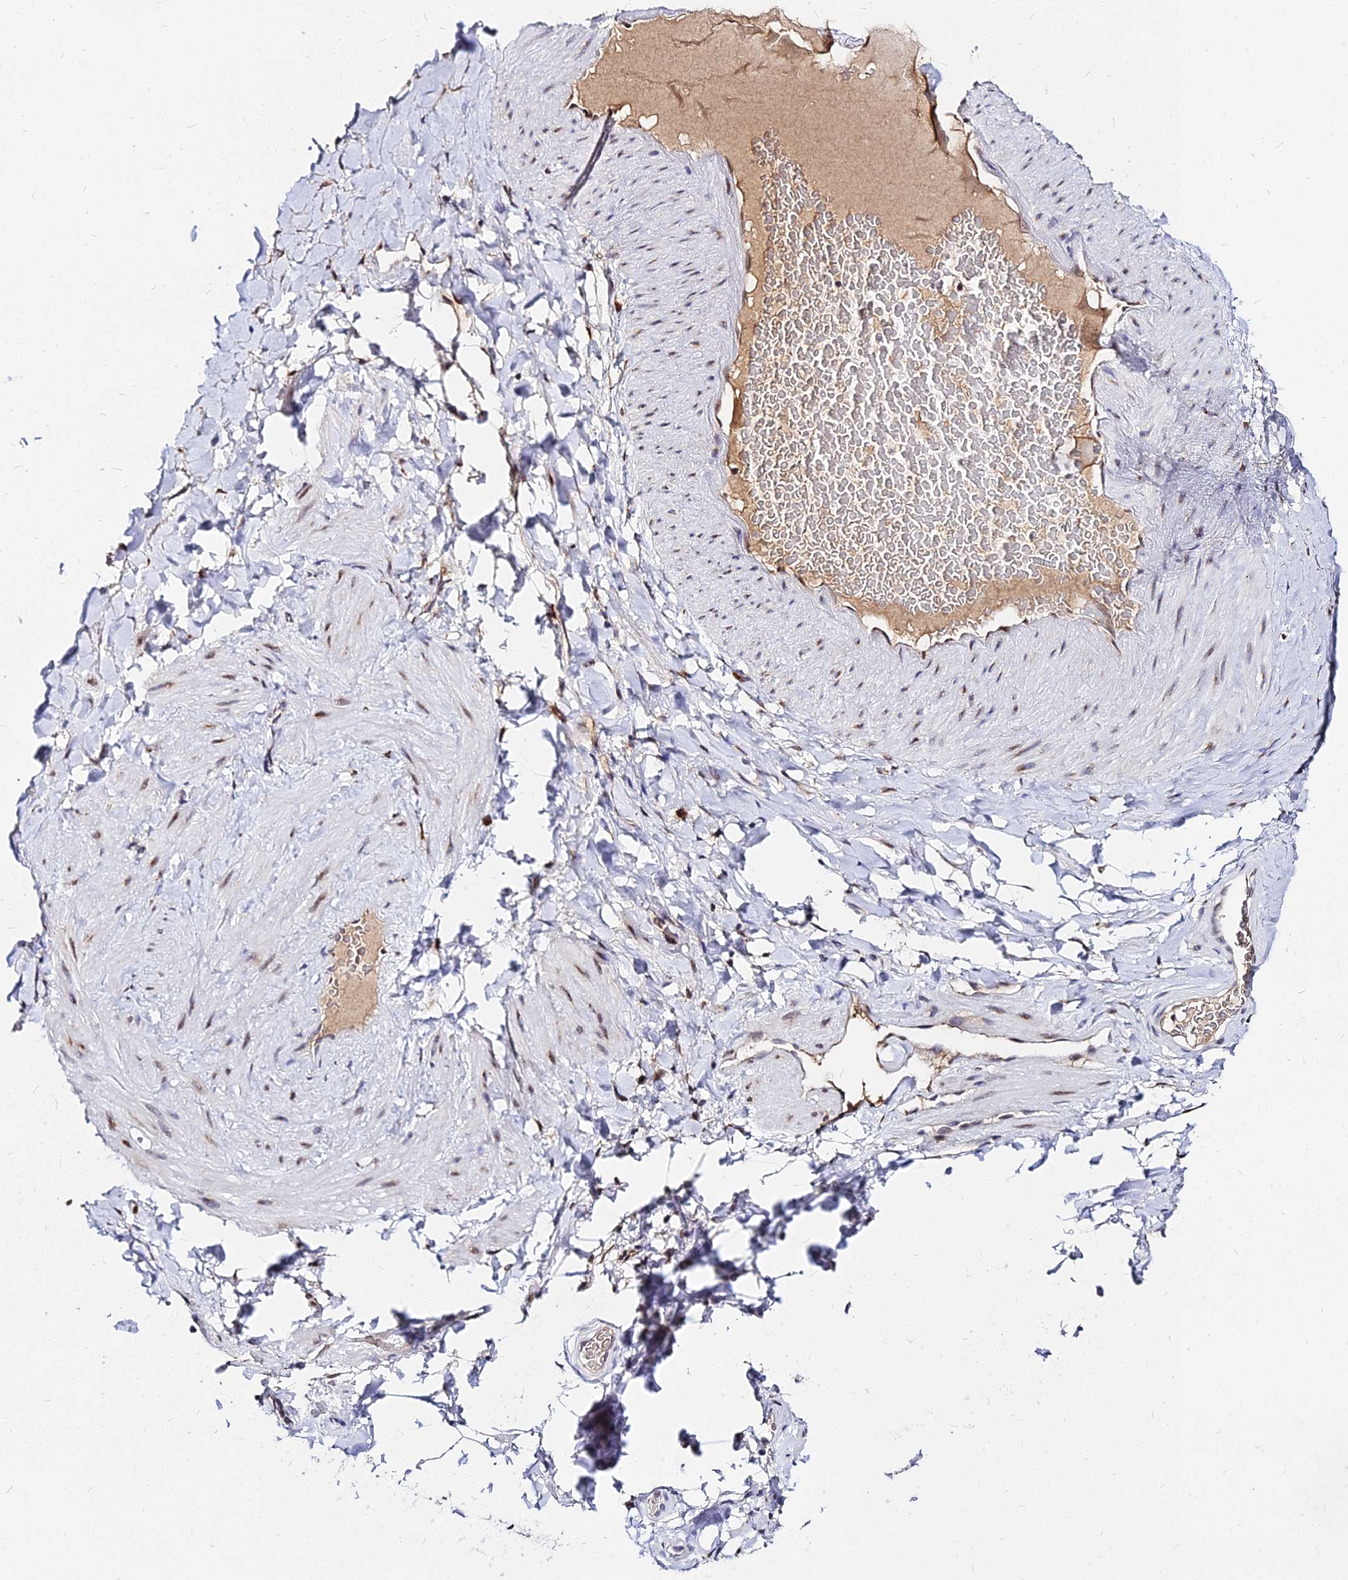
{"staining": {"intensity": "weak", "quantity": ">75%", "location": "nuclear"}, "tissue": "adipose tissue", "cell_type": "Adipocytes", "image_type": "normal", "snomed": [{"axis": "morphology", "description": "Normal tissue, NOS"}, {"axis": "topography", "description": "Soft tissue"}, {"axis": "topography", "description": "Vascular tissue"}], "caption": "Immunohistochemistry (IHC) (DAB) staining of normal human adipose tissue reveals weak nuclear protein staining in approximately >75% of adipocytes.", "gene": "RNF121", "patient": {"sex": "male", "age": 54}}